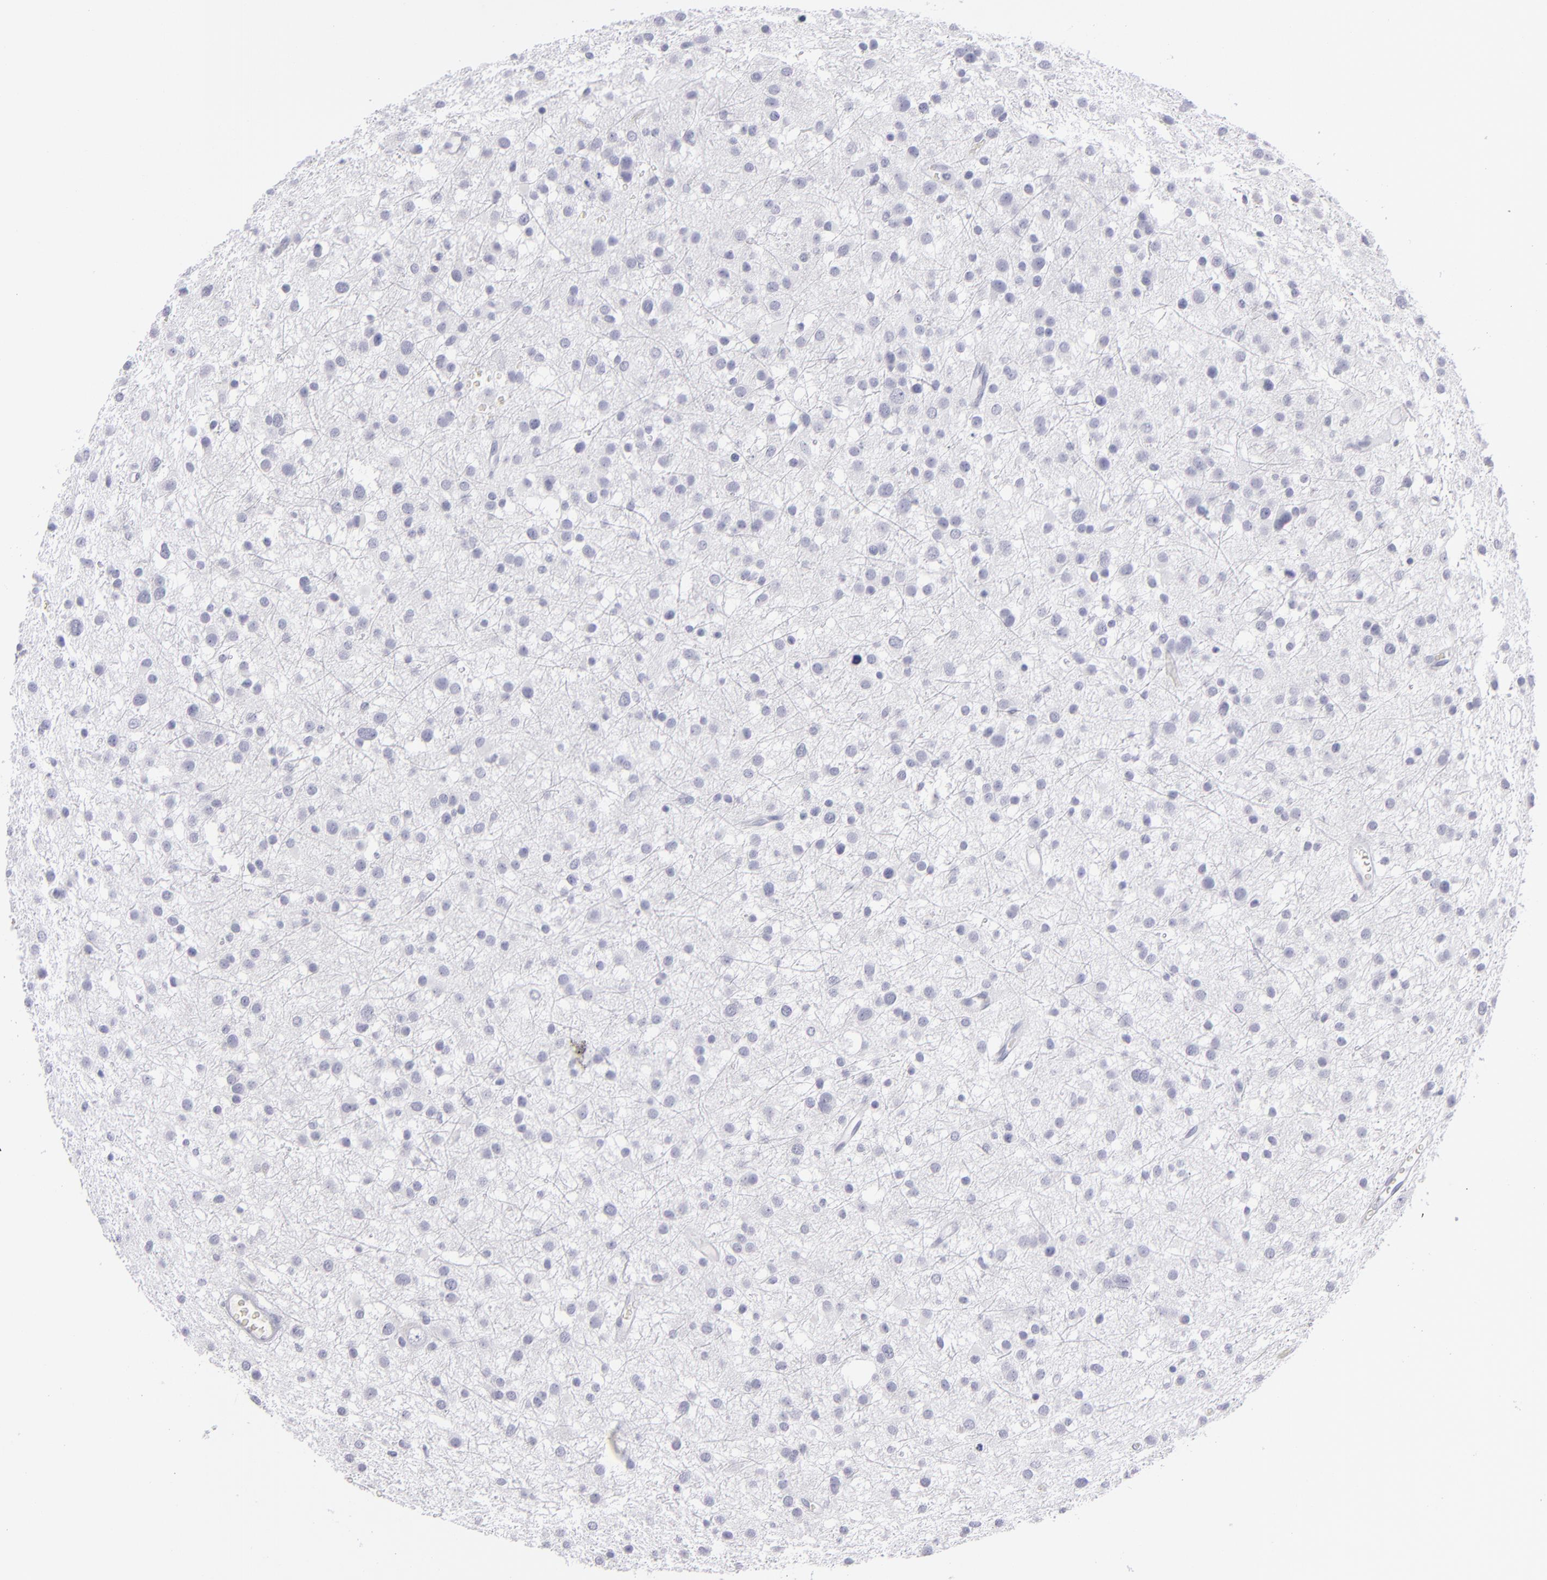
{"staining": {"intensity": "negative", "quantity": "none", "location": "none"}, "tissue": "glioma", "cell_type": "Tumor cells", "image_type": "cancer", "snomed": [{"axis": "morphology", "description": "Glioma, malignant, Low grade"}, {"axis": "topography", "description": "Brain"}], "caption": "Immunohistochemical staining of low-grade glioma (malignant) displays no significant staining in tumor cells.", "gene": "MYH11", "patient": {"sex": "female", "age": 36}}